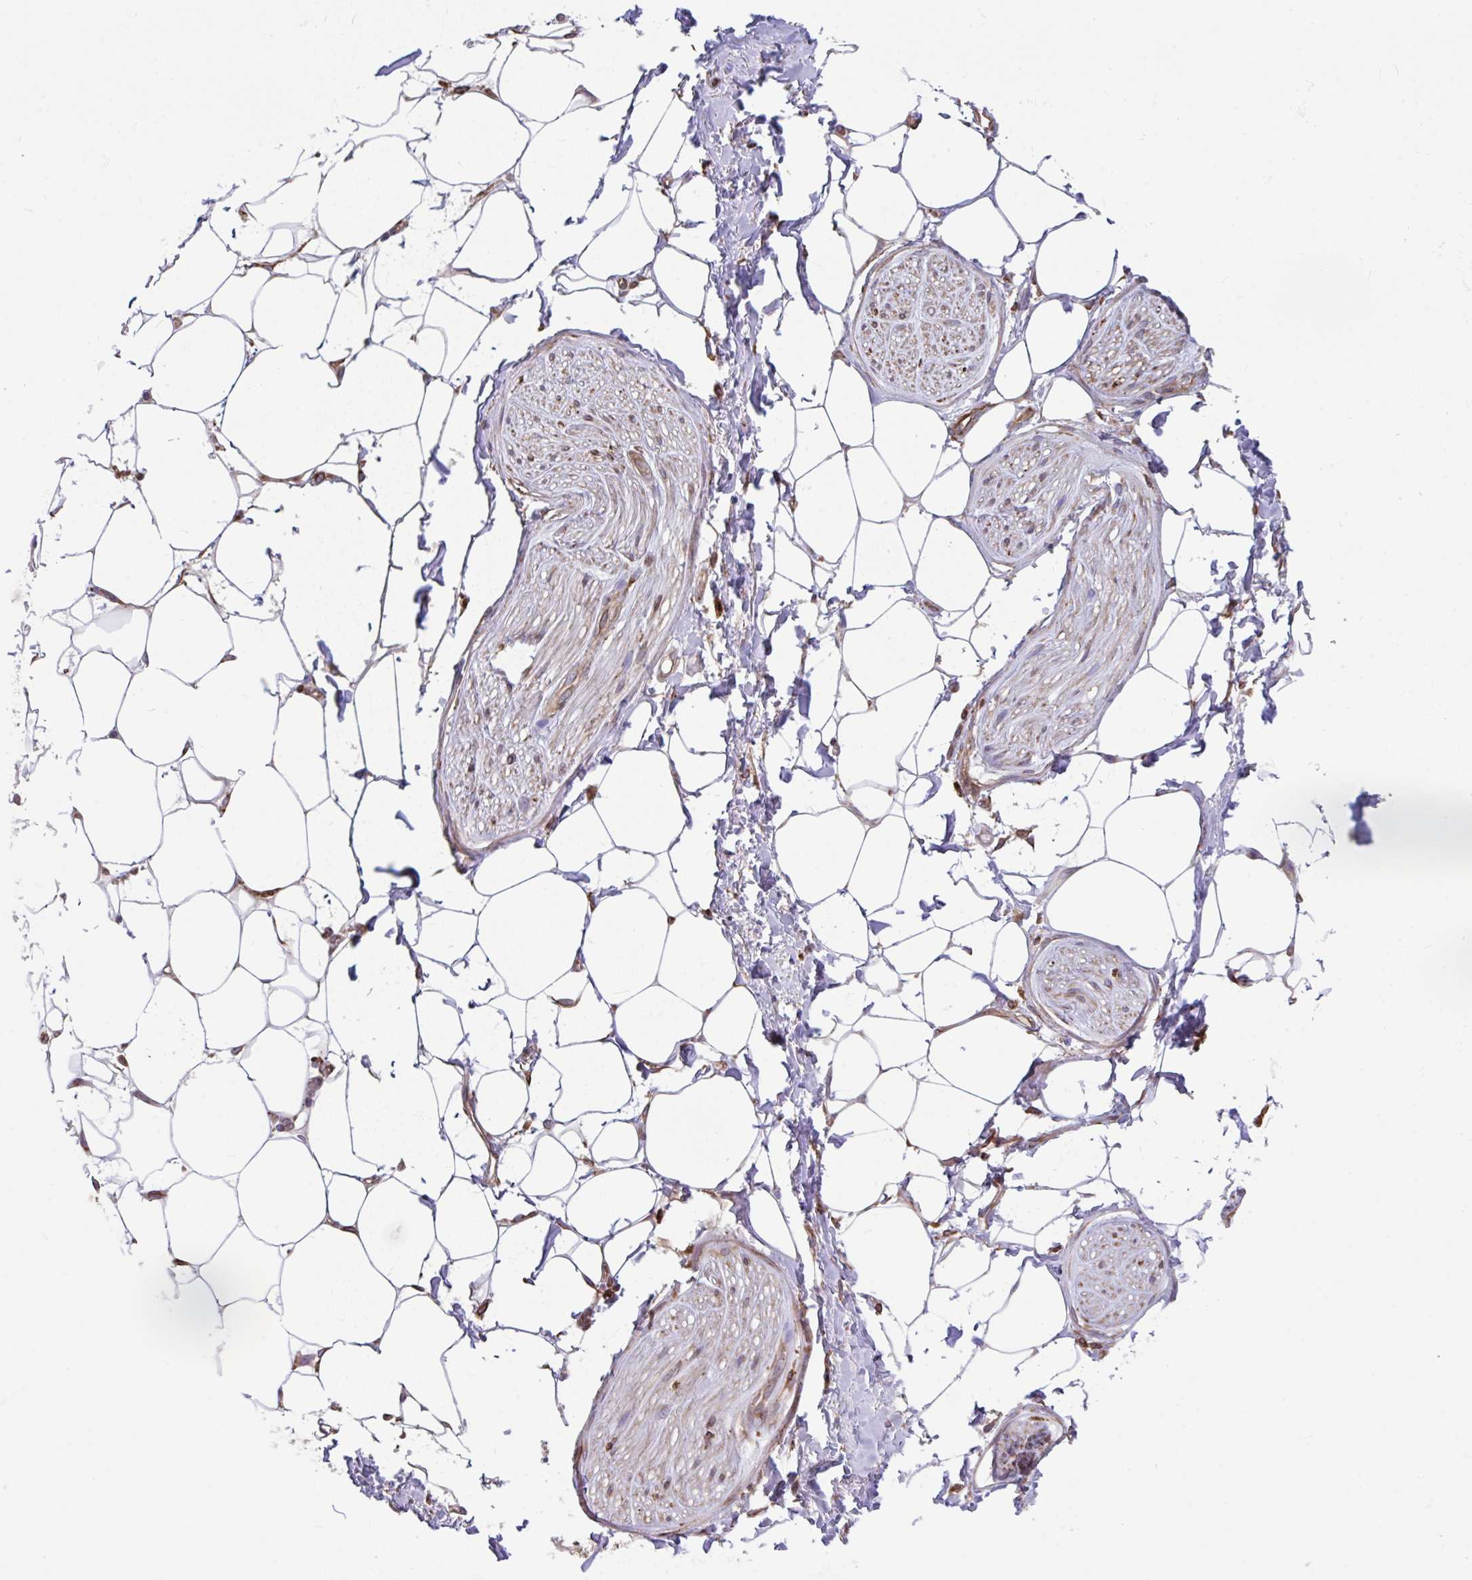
{"staining": {"intensity": "strong", "quantity": "25%-75%", "location": "cytoplasmic/membranous"}, "tissue": "adipose tissue", "cell_type": "Adipocytes", "image_type": "normal", "snomed": [{"axis": "morphology", "description": "Normal tissue, NOS"}, {"axis": "topography", "description": "Vagina"}, {"axis": "topography", "description": "Peripheral nerve tissue"}], "caption": "IHC photomicrograph of benign adipose tissue: human adipose tissue stained using IHC exhibits high levels of strong protein expression localized specifically in the cytoplasmic/membranous of adipocytes, appearing as a cytoplasmic/membranous brown color.", "gene": "STIM2", "patient": {"sex": "female", "age": 71}}